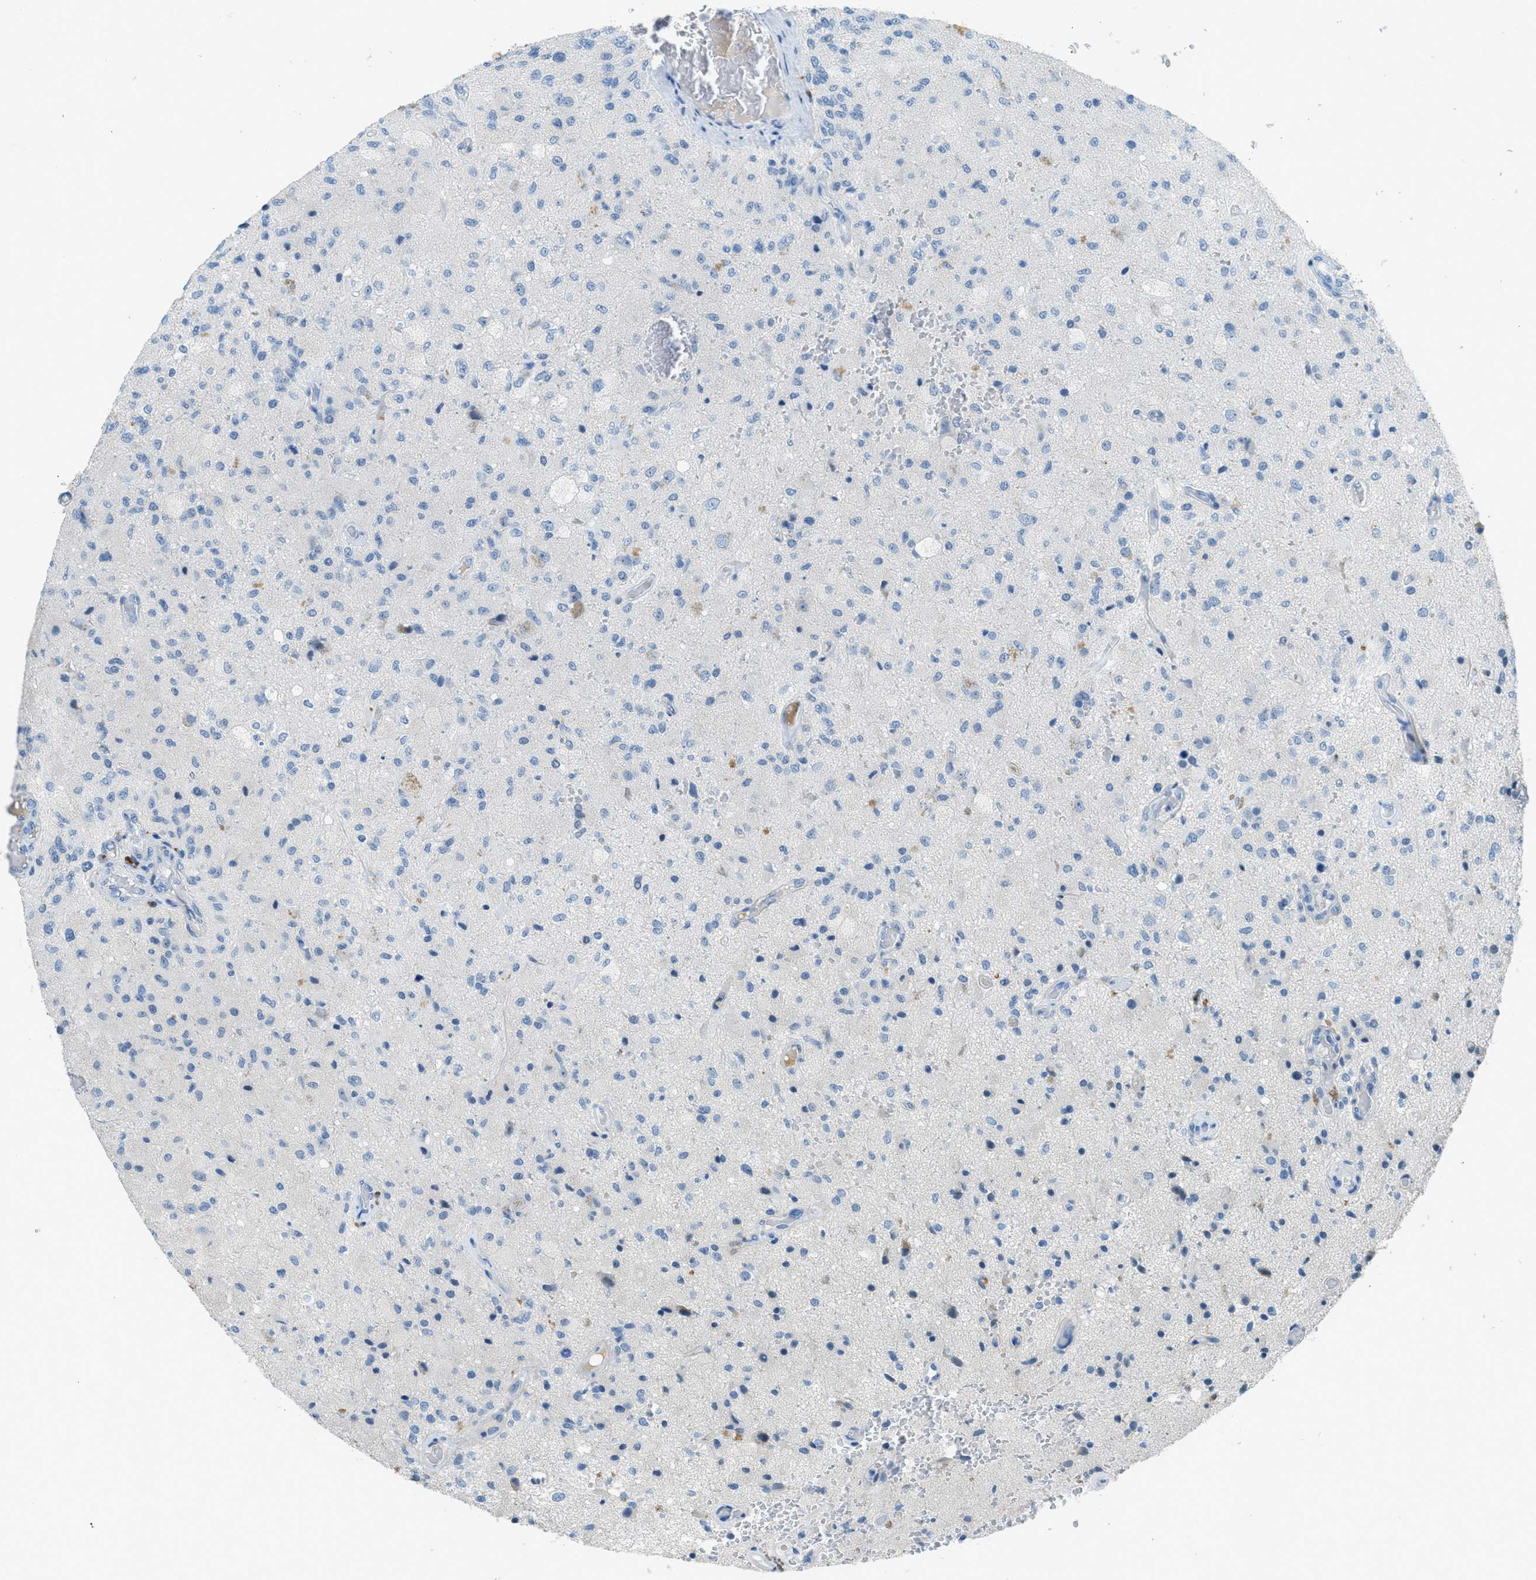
{"staining": {"intensity": "negative", "quantity": "none", "location": "none"}, "tissue": "glioma", "cell_type": "Tumor cells", "image_type": "cancer", "snomed": [{"axis": "morphology", "description": "Normal tissue, NOS"}, {"axis": "morphology", "description": "Glioma, malignant, High grade"}, {"axis": "topography", "description": "Cerebral cortex"}], "caption": "The photomicrograph shows no significant staining in tumor cells of glioma.", "gene": "KLHL8", "patient": {"sex": "male", "age": 77}}